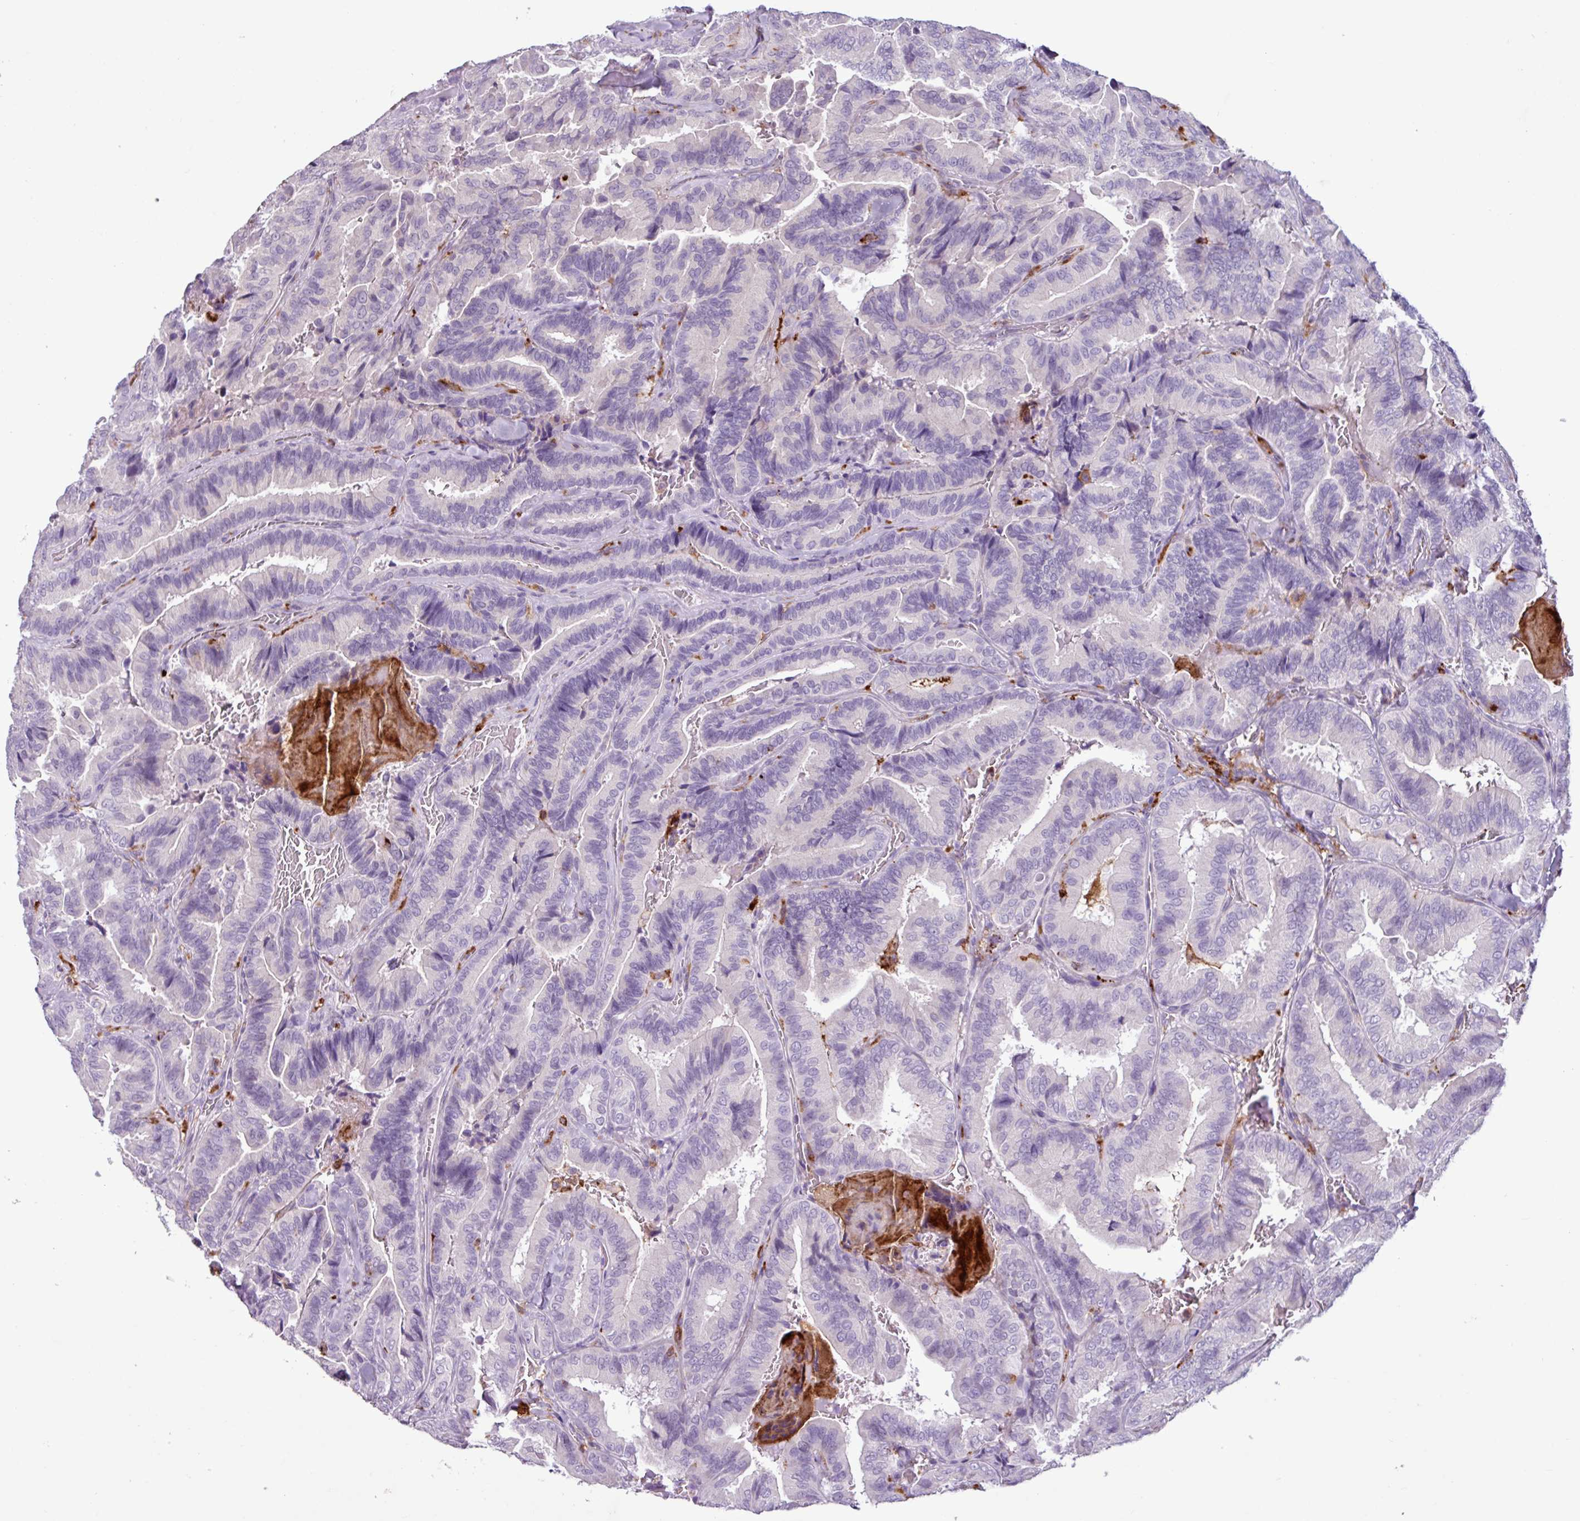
{"staining": {"intensity": "negative", "quantity": "none", "location": "none"}, "tissue": "thyroid cancer", "cell_type": "Tumor cells", "image_type": "cancer", "snomed": [{"axis": "morphology", "description": "Papillary adenocarcinoma, NOS"}, {"axis": "topography", "description": "Thyroid gland"}], "caption": "Immunohistochemical staining of thyroid papillary adenocarcinoma shows no significant staining in tumor cells. (Immunohistochemistry, brightfield microscopy, high magnification).", "gene": "C9orf24", "patient": {"sex": "male", "age": 61}}